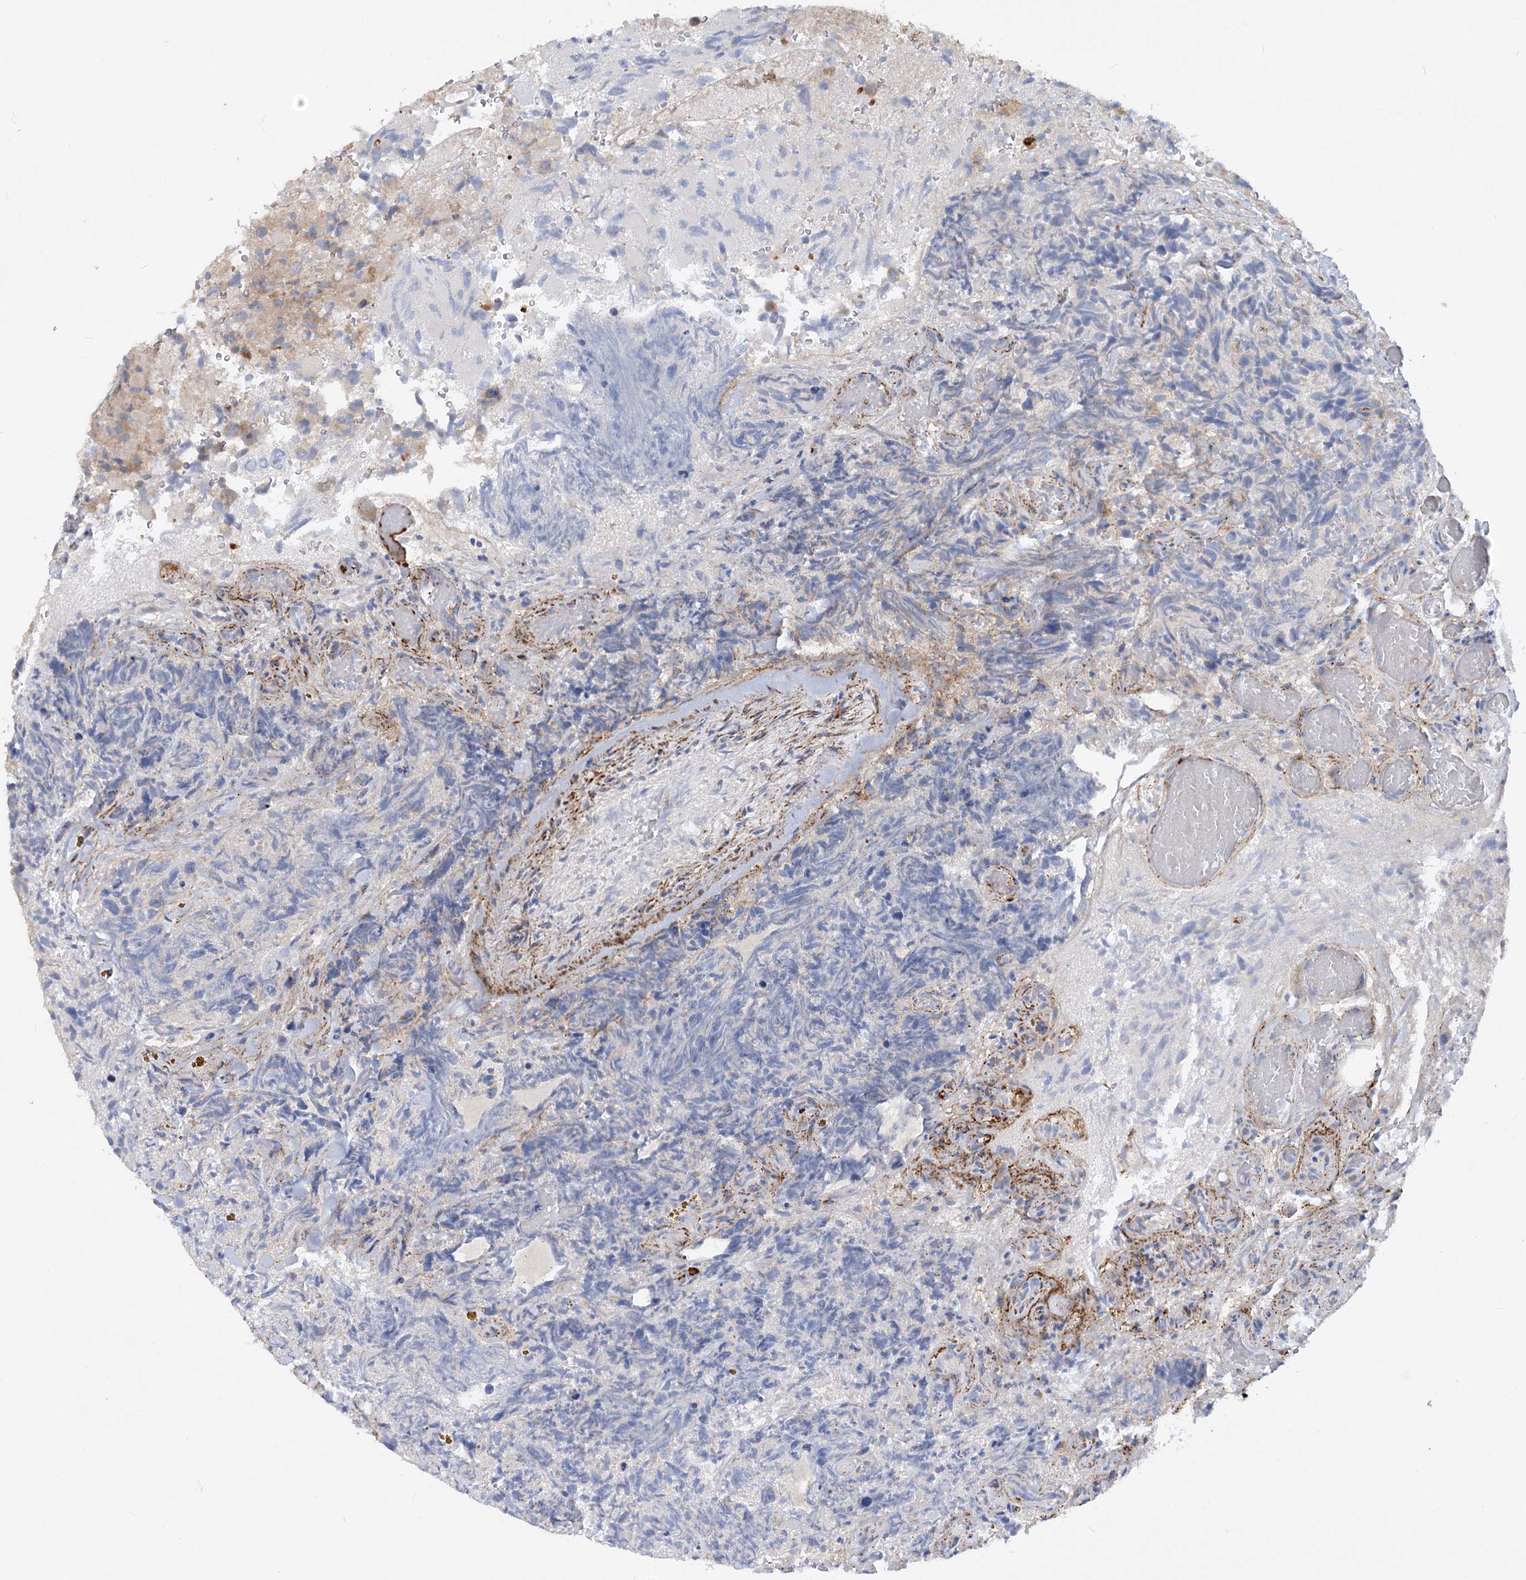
{"staining": {"intensity": "moderate", "quantity": "<25%", "location": "cytoplasmic/membranous"}, "tissue": "glioma", "cell_type": "Tumor cells", "image_type": "cancer", "snomed": [{"axis": "morphology", "description": "Glioma, malignant, High grade"}, {"axis": "topography", "description": "Brain"}], "caption": "The histopathology image demonstrates a brown stain indicating the presence of a protein in the cytoplasmic/membranous of tumor cells in malignant glioma (high-grade).", "gene": "FGF19", "patient": {"sex": "male", "age": 69}}